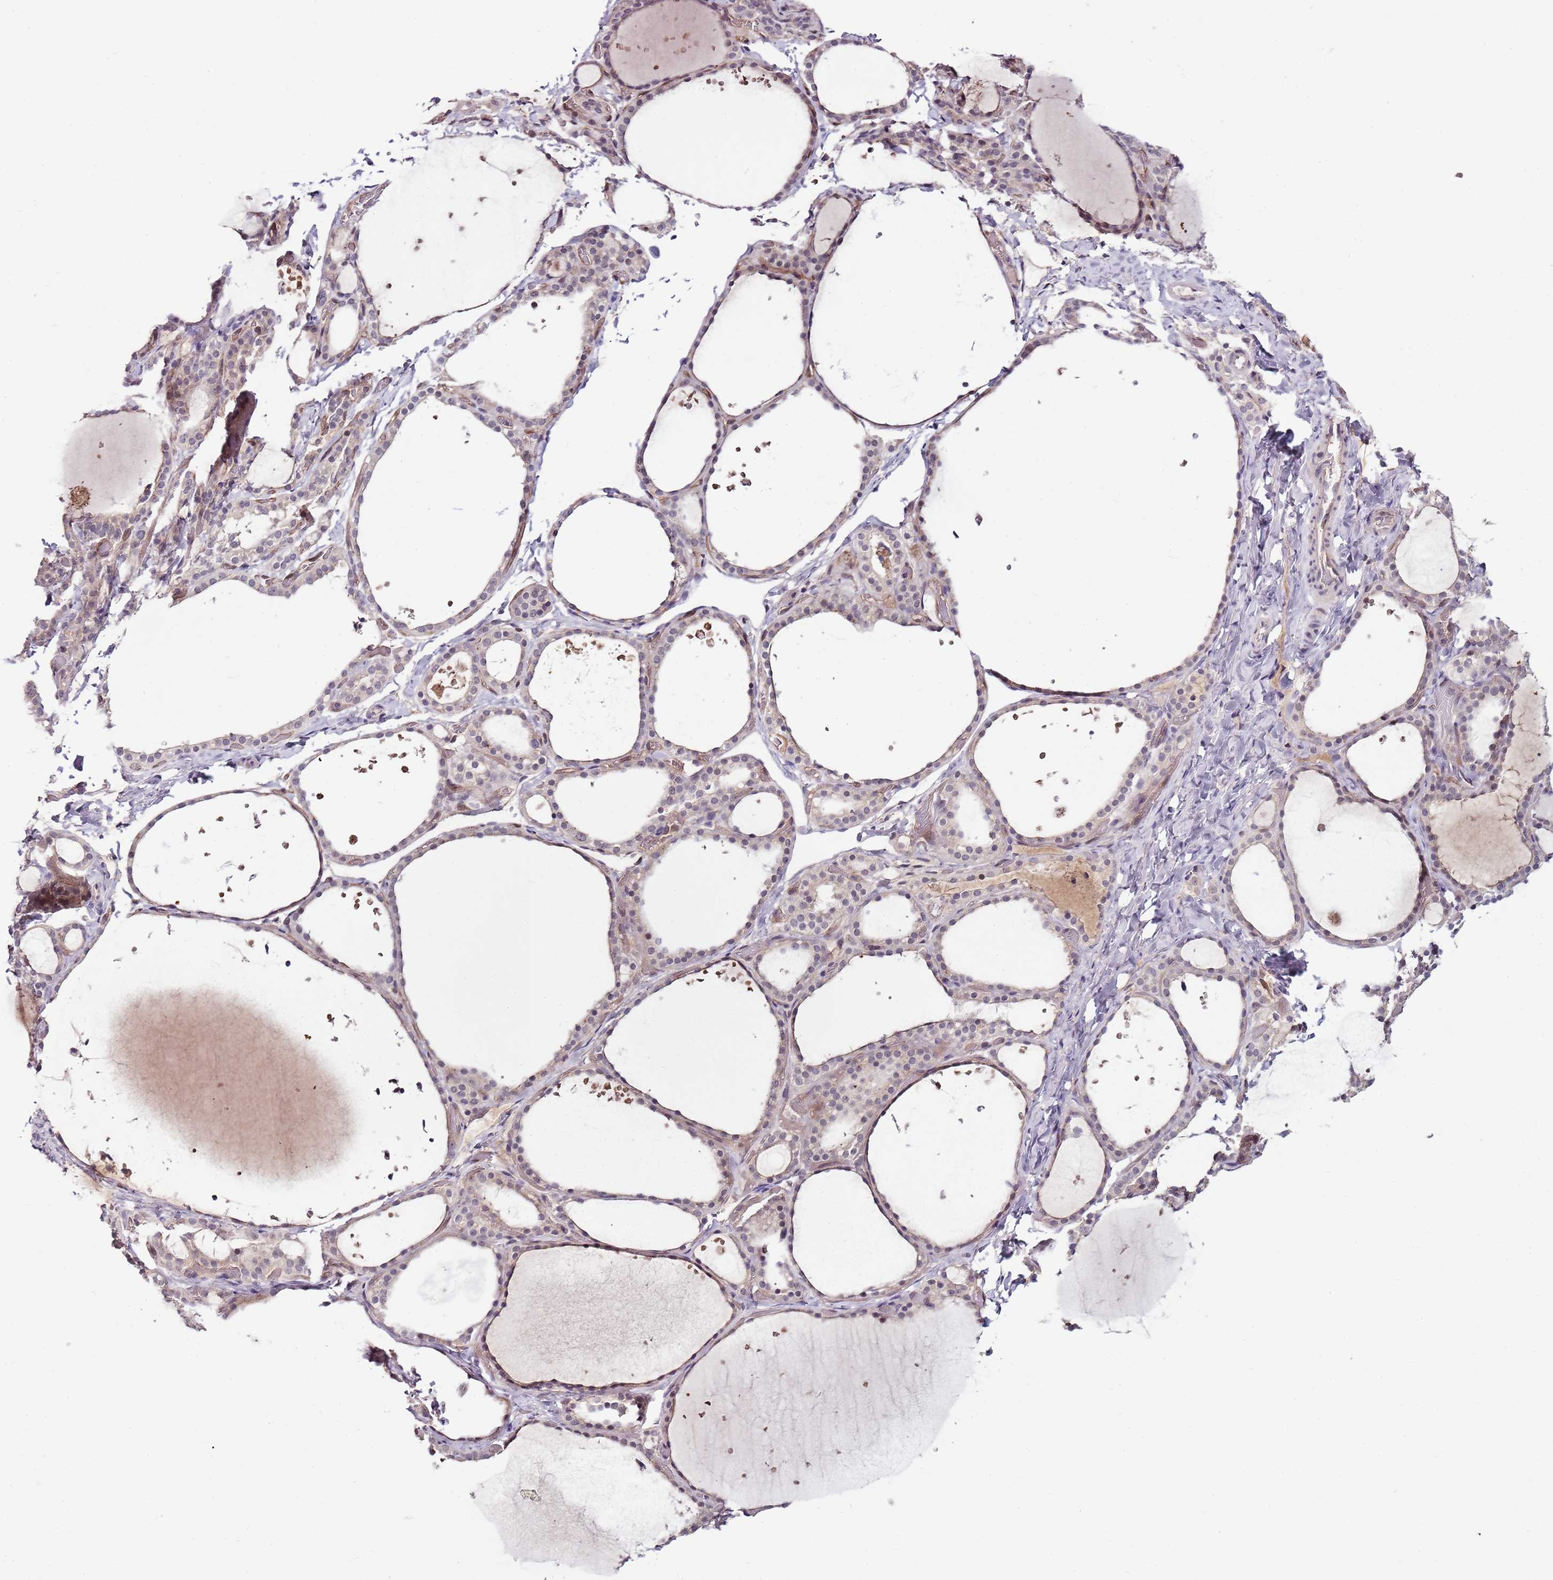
{"staining": {"intensity": "weak", "quantity": "25%-75%", "location": "cytoplasmic/membranous"}, "tissue": "thyroid gland", "cell_type": "Glandular cells", "image_type": "normal", "snomed": [{"axis": "morphology", "description": "Normal tissue, NOS"}, {"axis": "topography", "description": "Thyroid gland"}], "caption": "Thyroid gland stained with immunohistochemistry demonstrates weak cytoplasmic/membranous staining in approximately 25%-75% of glandular cells. Immunohistochemistry (ihc) stains the protein of interest in brown and the nuclei are stained blue.", "gene": "FBXL22", "patient": {"sex": "female", "age": 44}}